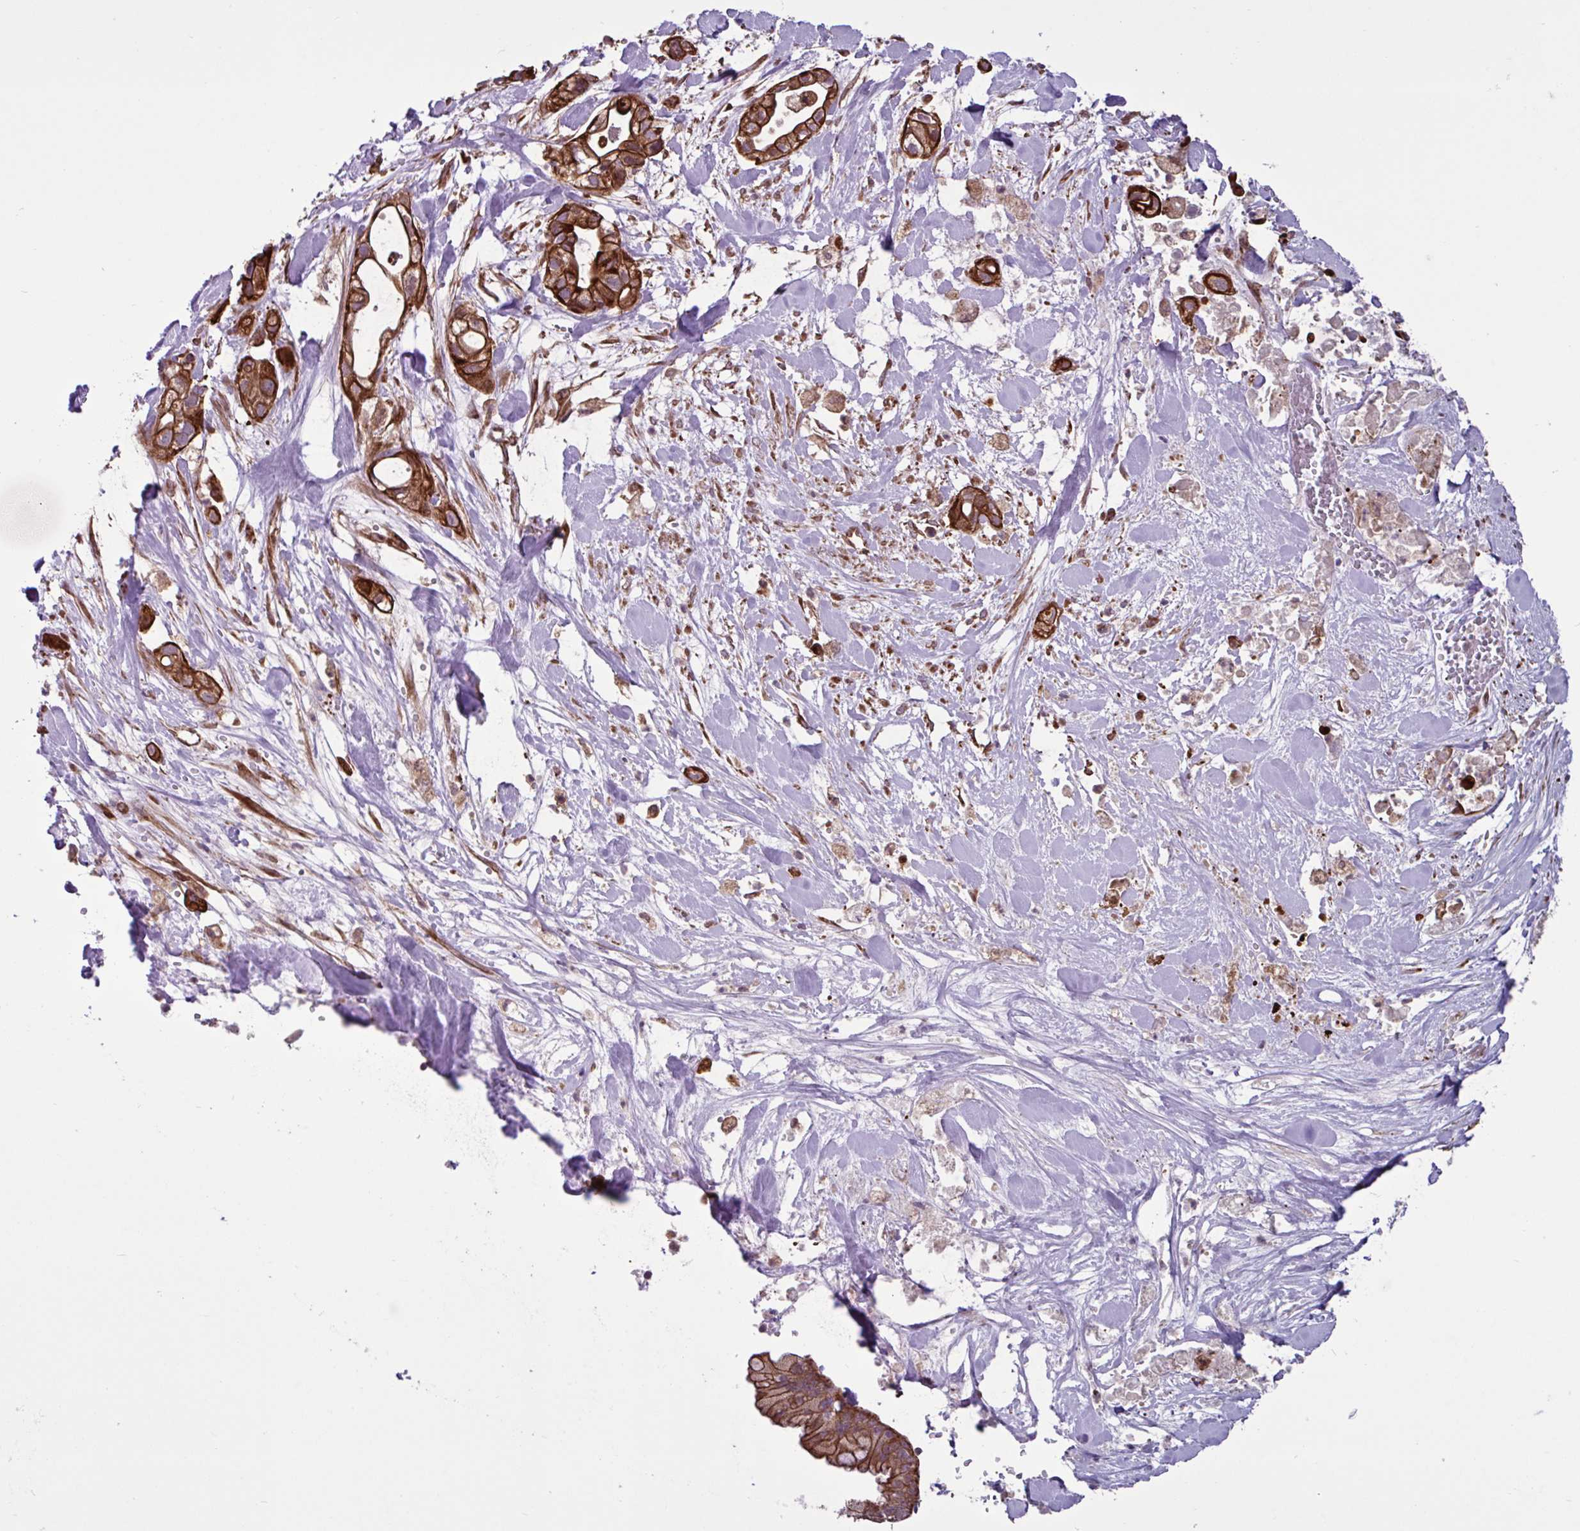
{"staining": {"intensity": "strong", "quantity": ">75%", "location": "cytoplasmic/membranous"}, "tissue": "pancreatic cancer", "cell_type": "Tumor cells", "image_type": "cancer", "snomed": [{"axis": "morphology", "description": "Adenocarcinoma, NOS"}, {"axis": "topography", "description": "Pancreas"}], "caption": "High-power microscopy captured an immunohistochemistry (IHC) micrograph of adenocarcinoma (pancreatic), revealing strong cytoplasmic/membranous expression in approximately >75% of tumor cells. The staining is performed using DAB (3,3'-diaminobenzidine) brown chromogen to label protein expression. The nuclei are counter-stained blue using hematoxylin.", "gene": "GLTP", "patient": {"sex": "male", "age": 44}}